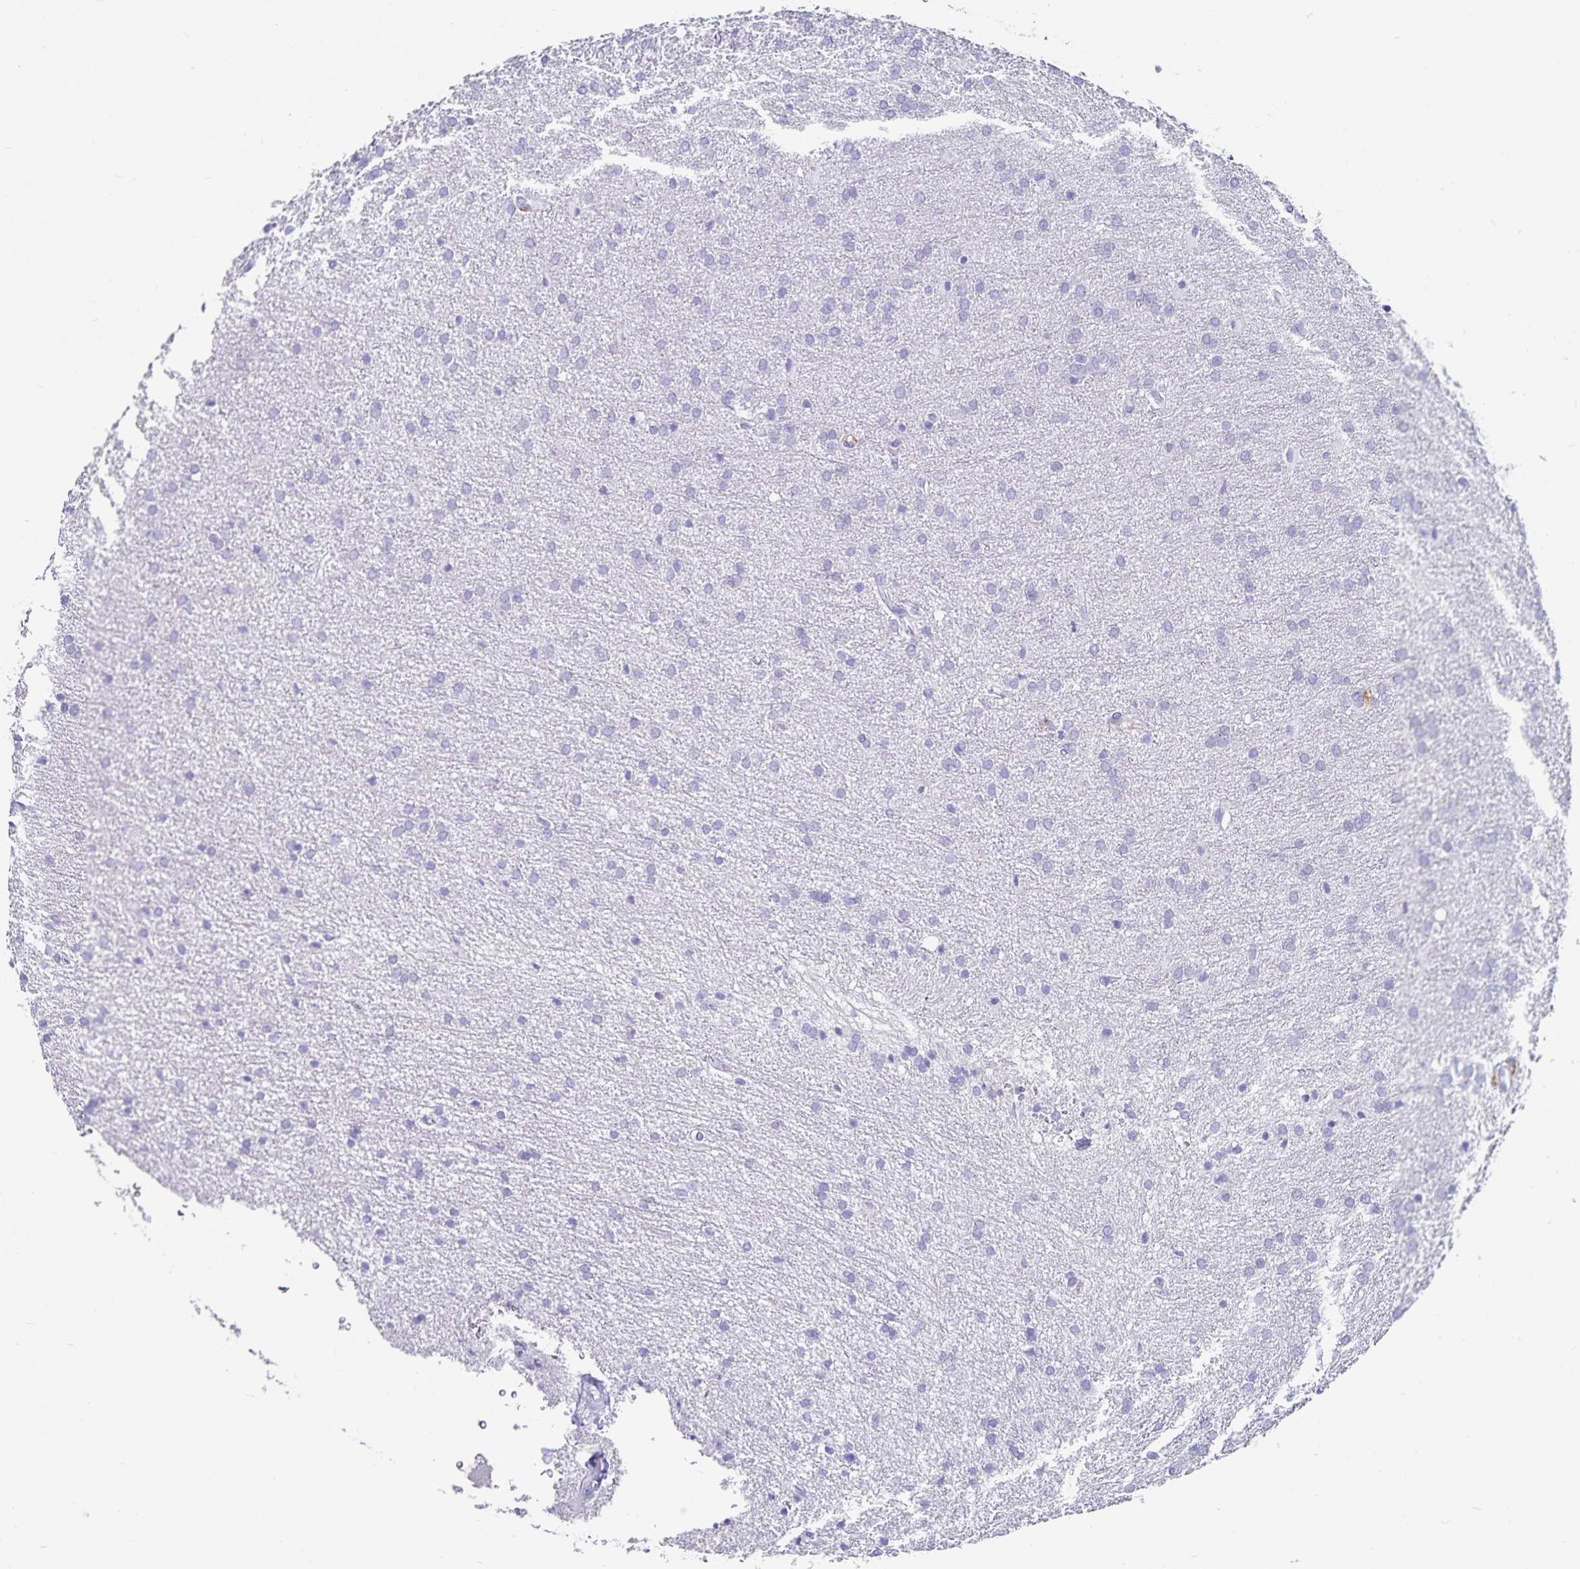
{"staining": {"intensity": "negative", "quantity": "none", "location": "none"}, "tissue": "glioma", "cell_type": "Tumor cells", "image_type": "cancer", "snomed": [{"axis": "morphology", "description": "Glioma, malignant, Low grade"}, {"axis": "topography", "description": "Brain"}], "caption": "Tumor cells are negative for protein expression in human glioma. (DAB IHC with hematoxylin counter stain).", "gene": "PLAC1", "patient": {"sex": "female", "age": 32}}